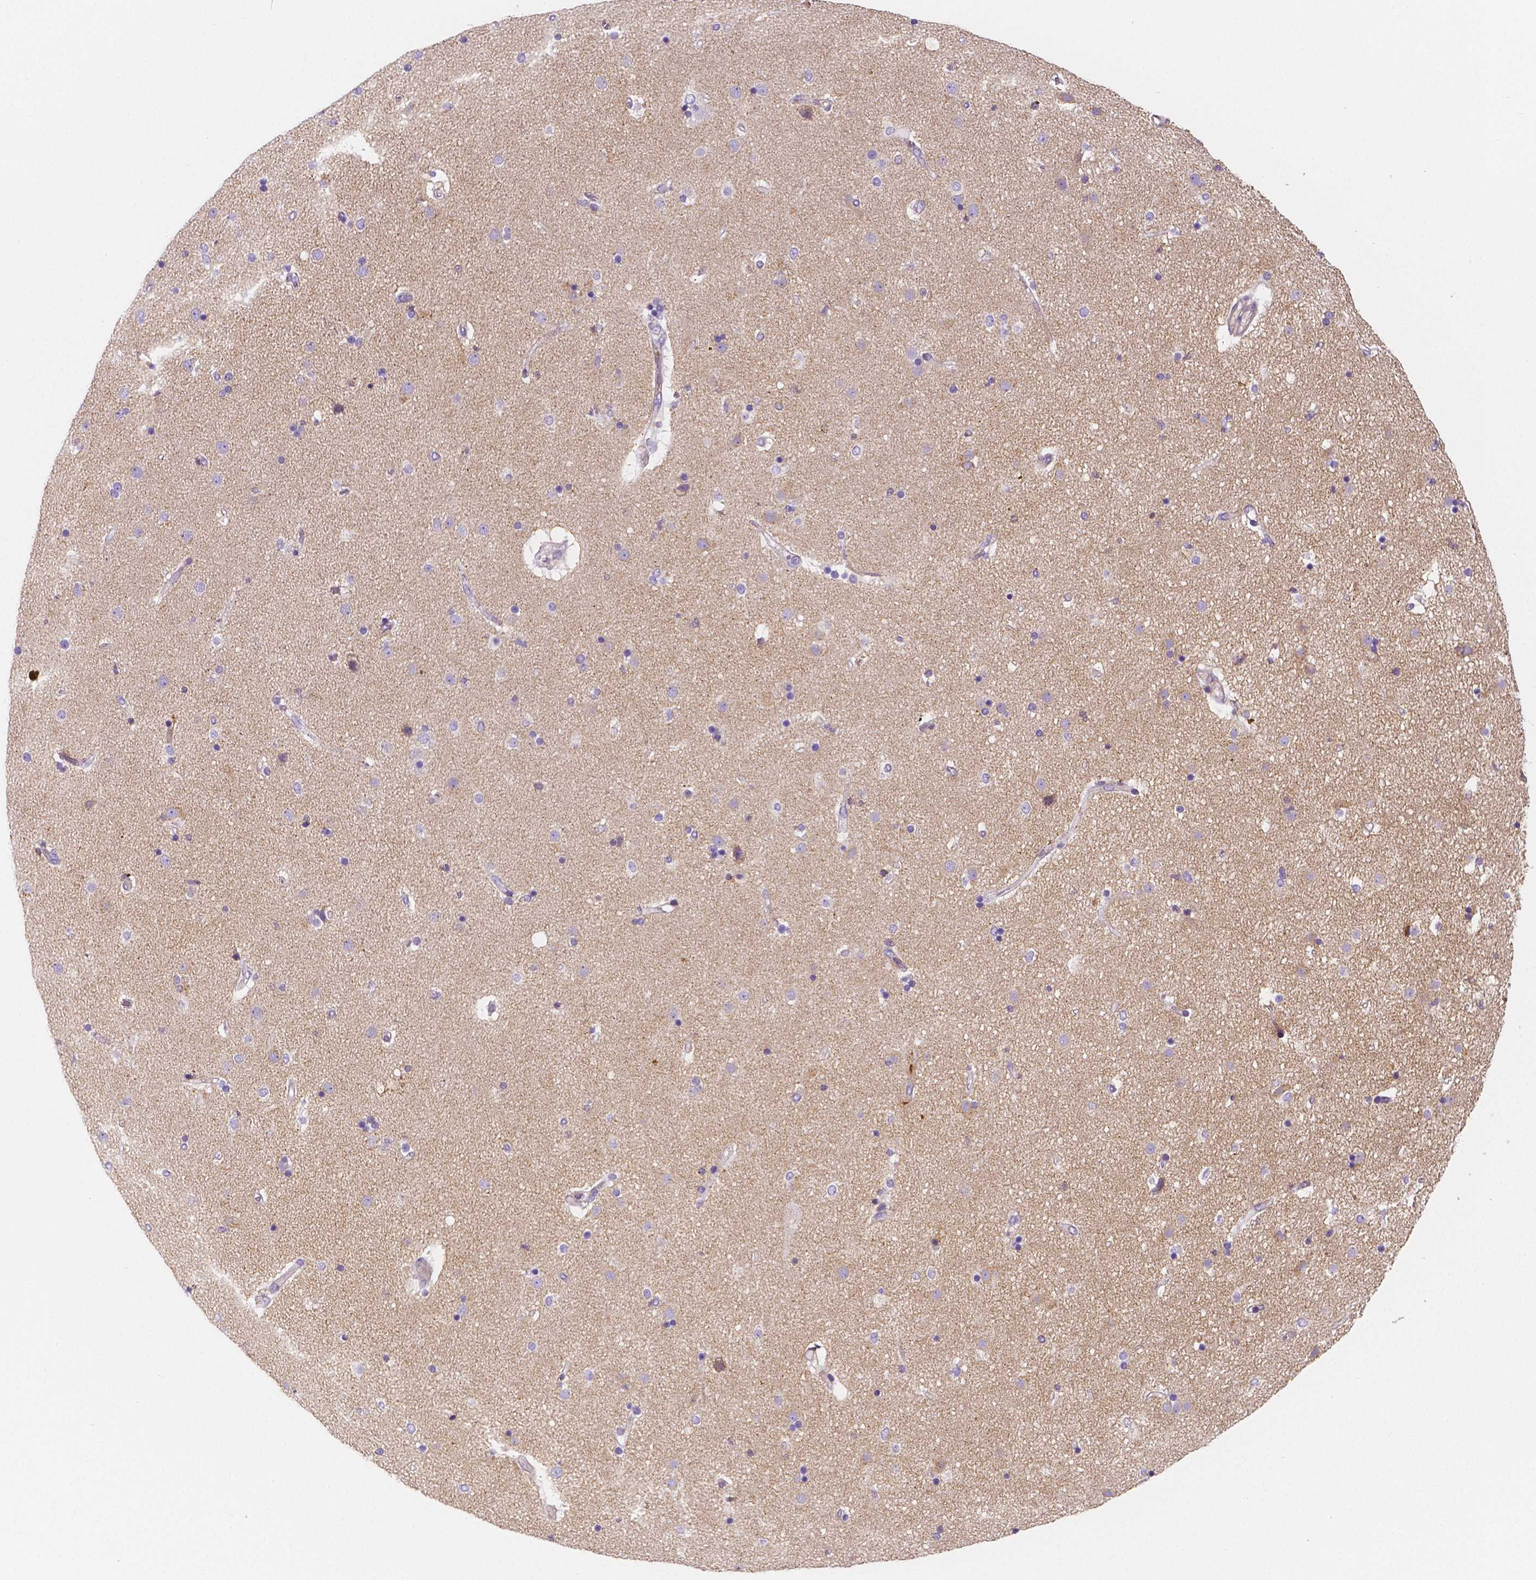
{"staining": {"intensity": "negative", "quantity": "none", "location": "none"}, "tissue": "caudate", "cell_type": "Glial cells", "image_type": "normal", "snomed": [{"axis": "morphology", "description": "Normal tissue, NOS"}, {"axis": "topography", "description": "Lateral ventricle wall"}], "caption": "Immunohistochemistry (IHC) micrograph of benign caudate: human caudate stained with DAB exhibits no significant protein expression in glial cells.", "gene": "GABRD", "patient": {"sex": "female", "age": 71}}